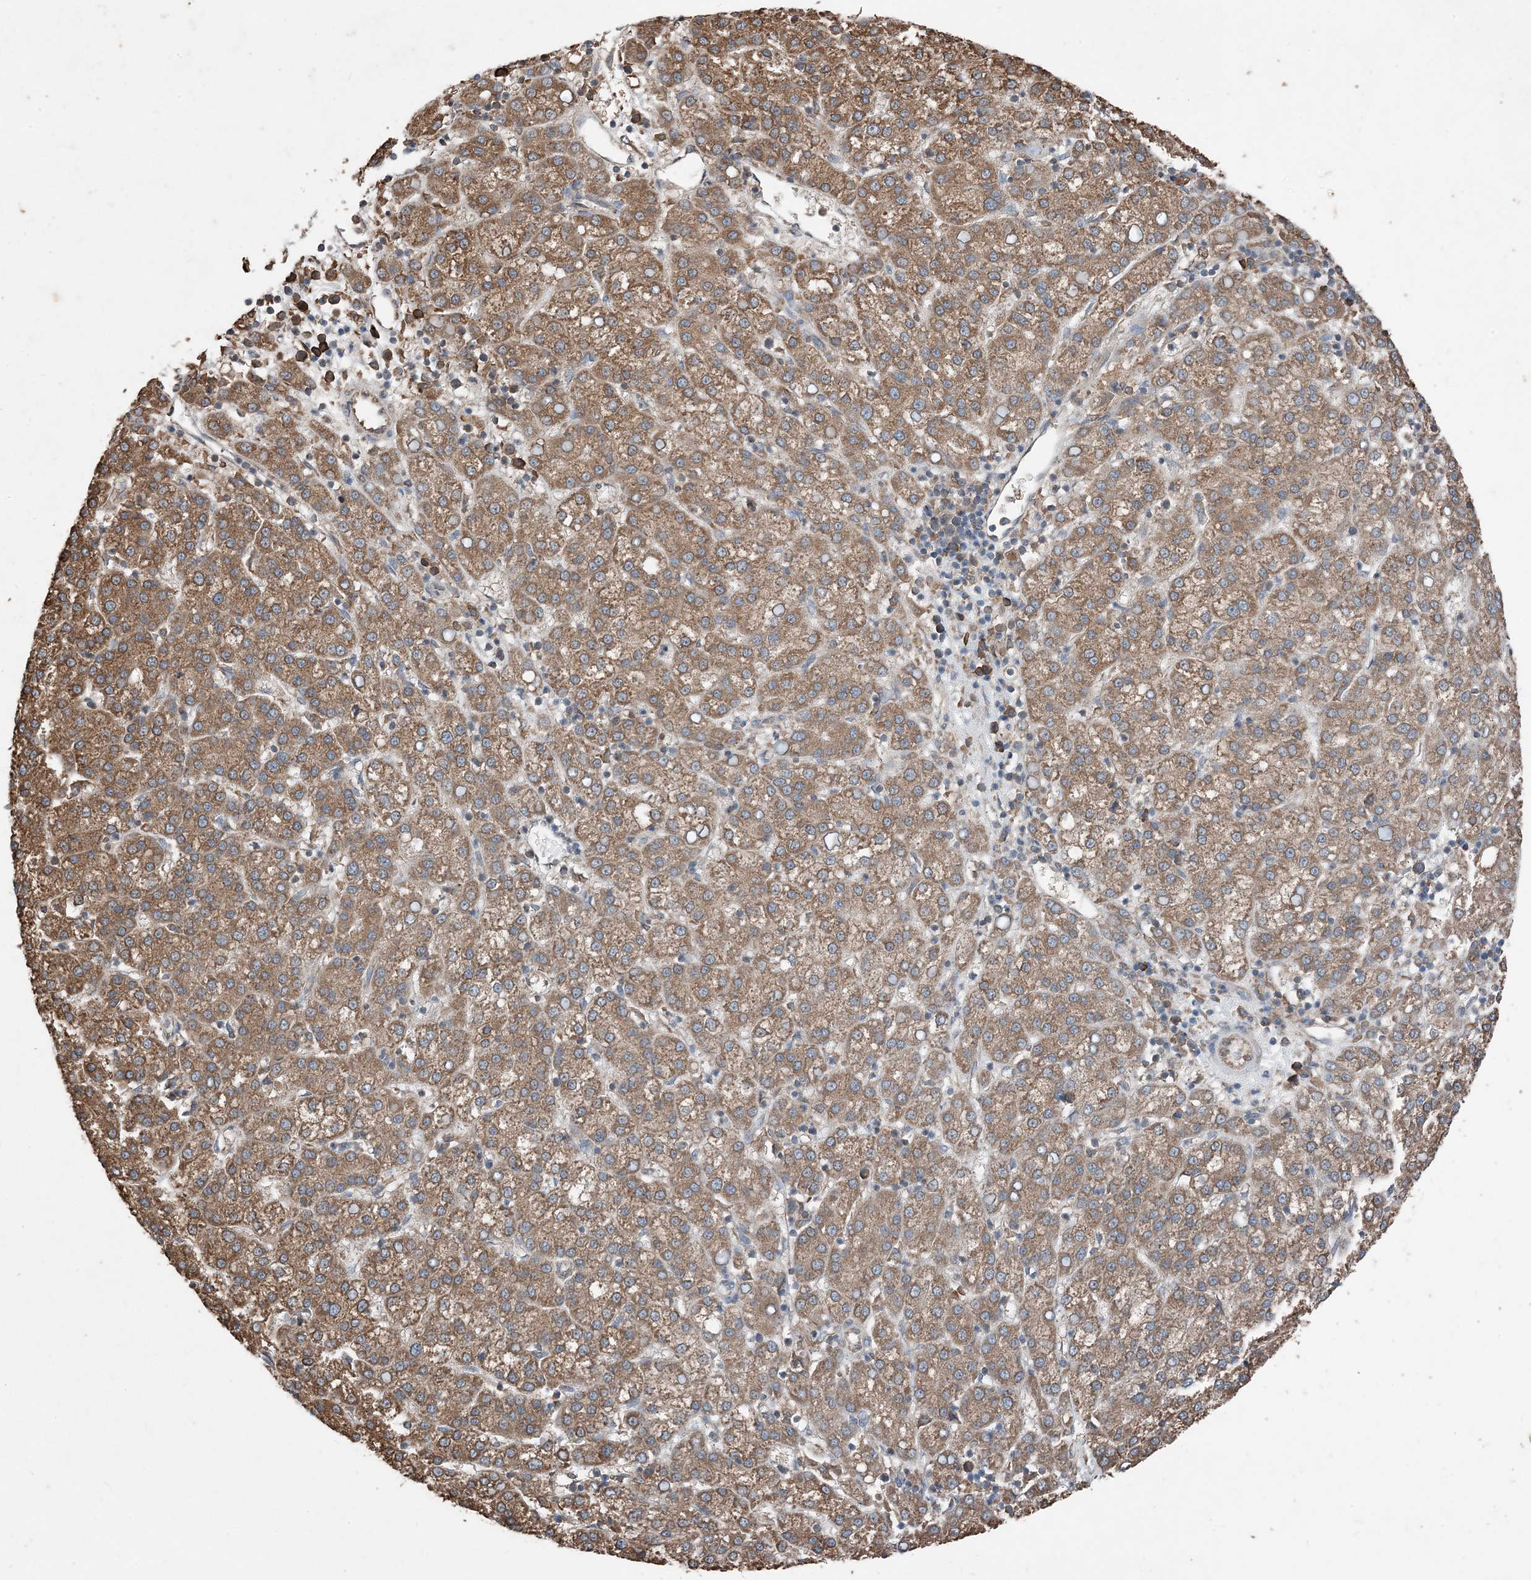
{"staining": {"intensity": "moderate", "quantity": ">75%", "location": "cytoplasmic/membranous"}, "tissue": "liver cancer", "cell_type": "Tumor cells", "image_type": "cancer", "snomed": [{"axis": "morphology", "description": "Carcinoma, Hepatocellular, NOS"}, {"axis": "topography", "description": "Liver"}], "caption": "Protein analysis of hepatocellular carcinoma (liver) tissue shows moderate cytoplasmic/membranous positivity in approximately >75% of tumor cells. The staining was performed using DAB, with brown indicating positive protein expression. Nuclei are stained blue with hematoxylin.", "gene": "PDIA6", "patient": {"sex": "female", "age": 58}}